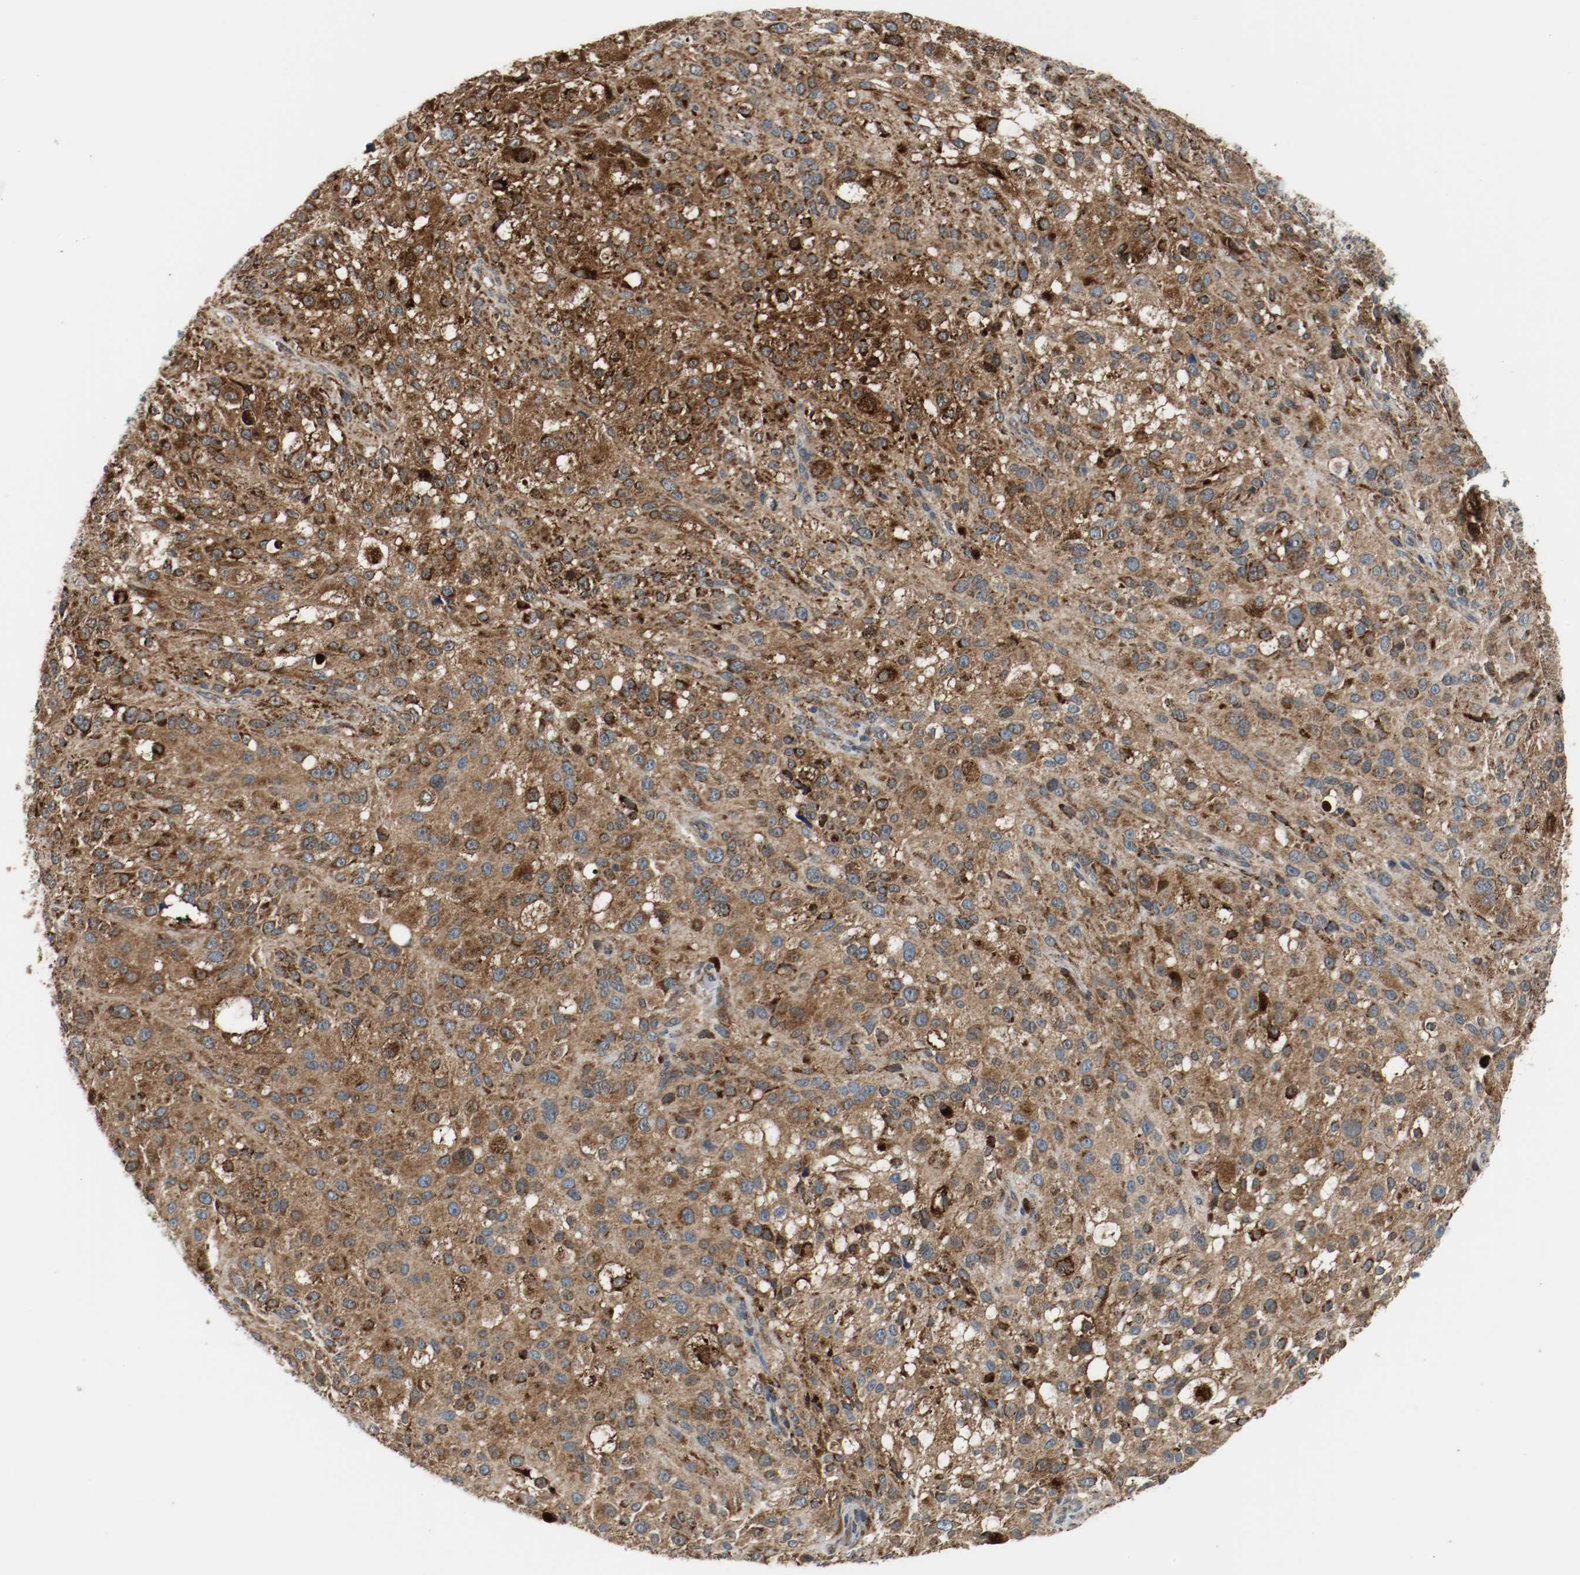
{"staining": {"intensity": "strong", "quantity": ">75%", "location": "cytoplasmic/membranous"}, "tissue": "melanoma", "cell_type": "Tumor cells", "image_type": "cancer", "snomed": [{"axis": "morphology", "description": "Necrosis, NOS"}, {"axis": "morphology", "description": "Malignant melanoma, NOS"}, {"axis": "topography", "description": "Skin"}], "caption": "Malignant melanoma stained with DAB immunohistochemistry displays high levels of strong cytoplasmic/membranous staining in about >75% of tumor cells. (Stains: DAB in brown, nuclei in blue, Microscopy: brightfield microscopy at high magnification).", "gene": "TXNRD1", "patient": {"sex": "female", "age": 87}}